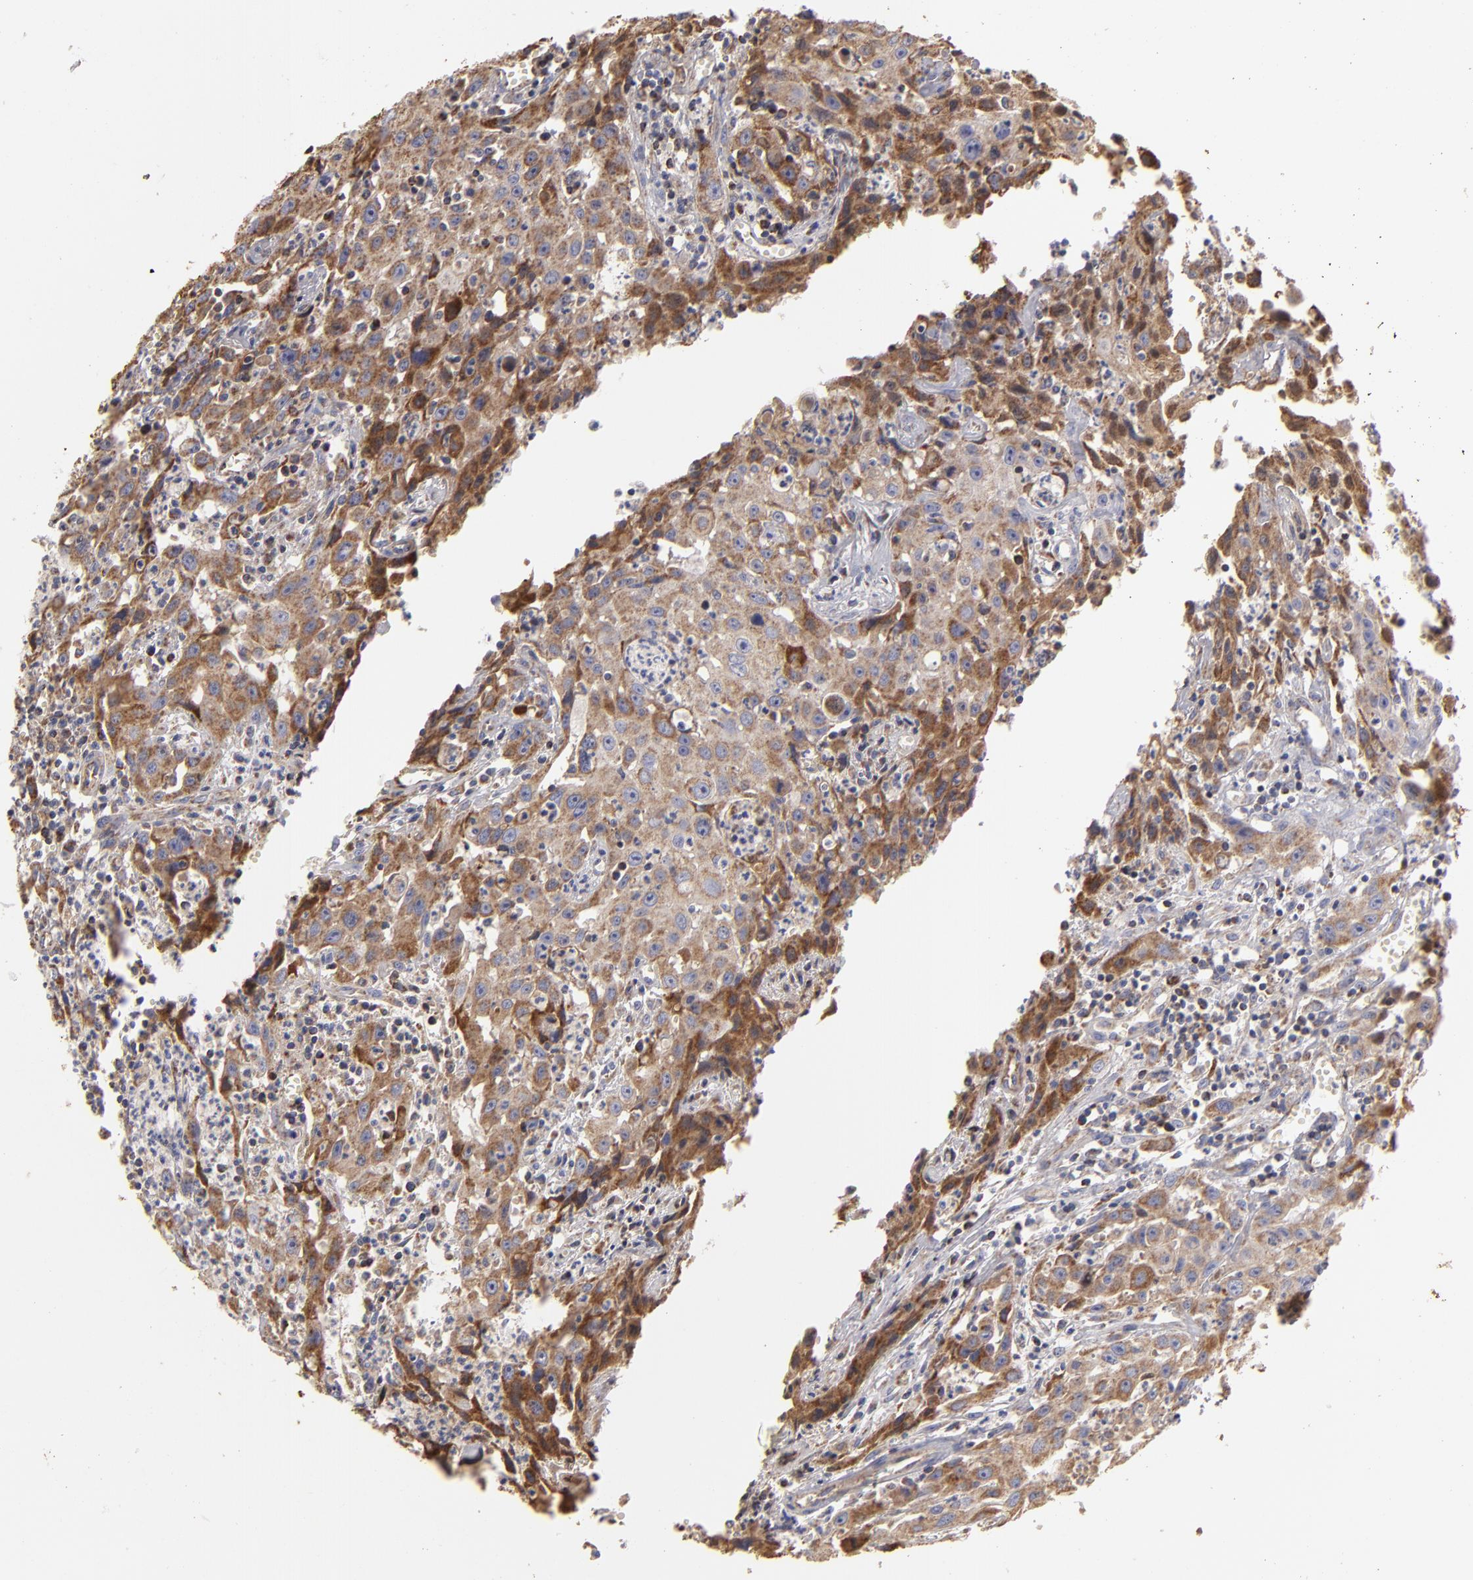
{"staining": {"intensity": "moderate", "quantity": ">75%", "location": "cytoplasmic/membranous"}, "tissue": "urothelial cancer", "cell_type": "Tumor cells", "image_type": "cancer", "snomed": [{"axis": "morphology", "description": "Urothelial carcinoma, High grade"}, {"axis": "topography", "description": "Urinary bladder"}], "caption": "The image shows immunohistochemical staining of high-grade urothelial carcinoma. There is moderate cytoplasmic/membranous positivity is appreciated in approximately >75% of tumor cells.", "gene": "CFB", "patient": {"sex": "male", "age": 66}}